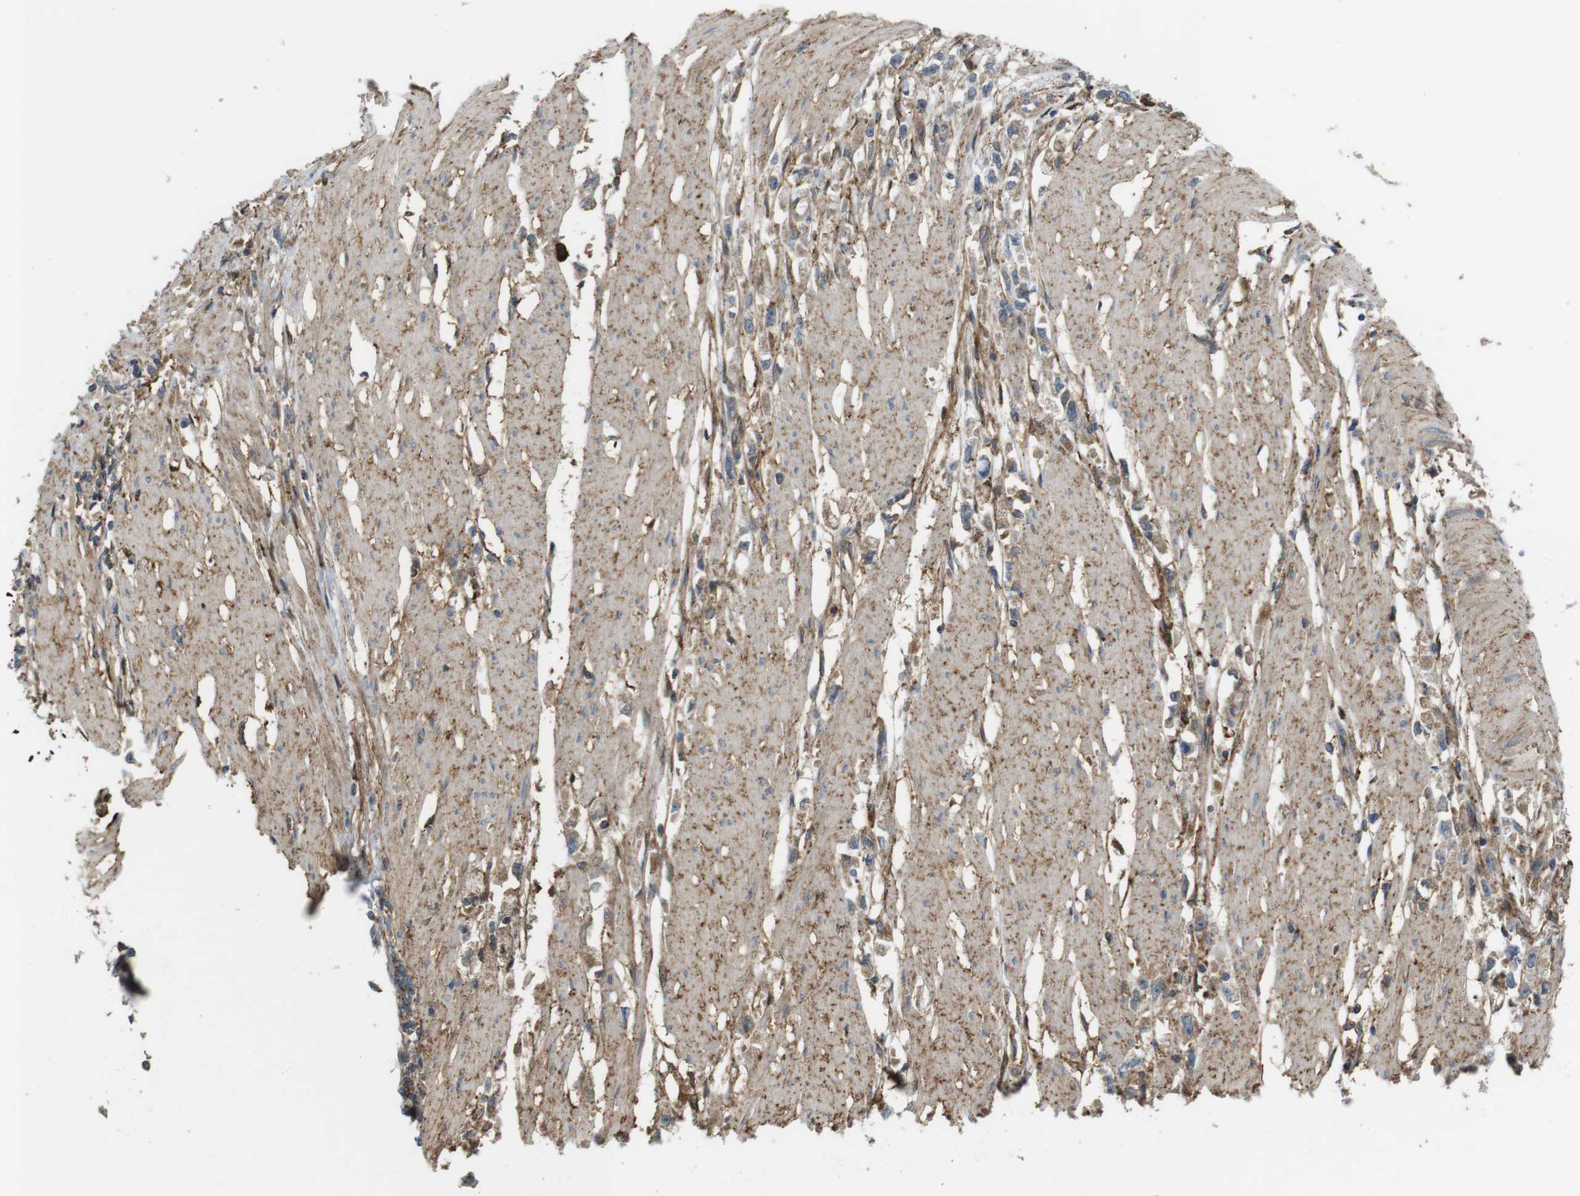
{"staining": {"intensity": "weak", "quantity": "<25%", "location": "cytoplasmic/membranous"}, "tissue": "stomach cancer", "cell_type": "Tumor cells", "image_type": "cancer", "snomed": [{"axis": "morphology", "description": "Adenocarcinoma, NOS"}, {"axis": "topography", "description": "Stomach"}], "caption": "An image of human stomach cancer is negative for staining in tumor cells.", "gene": "DDAH2", "patient": {"sex": "female", "age": 59}}